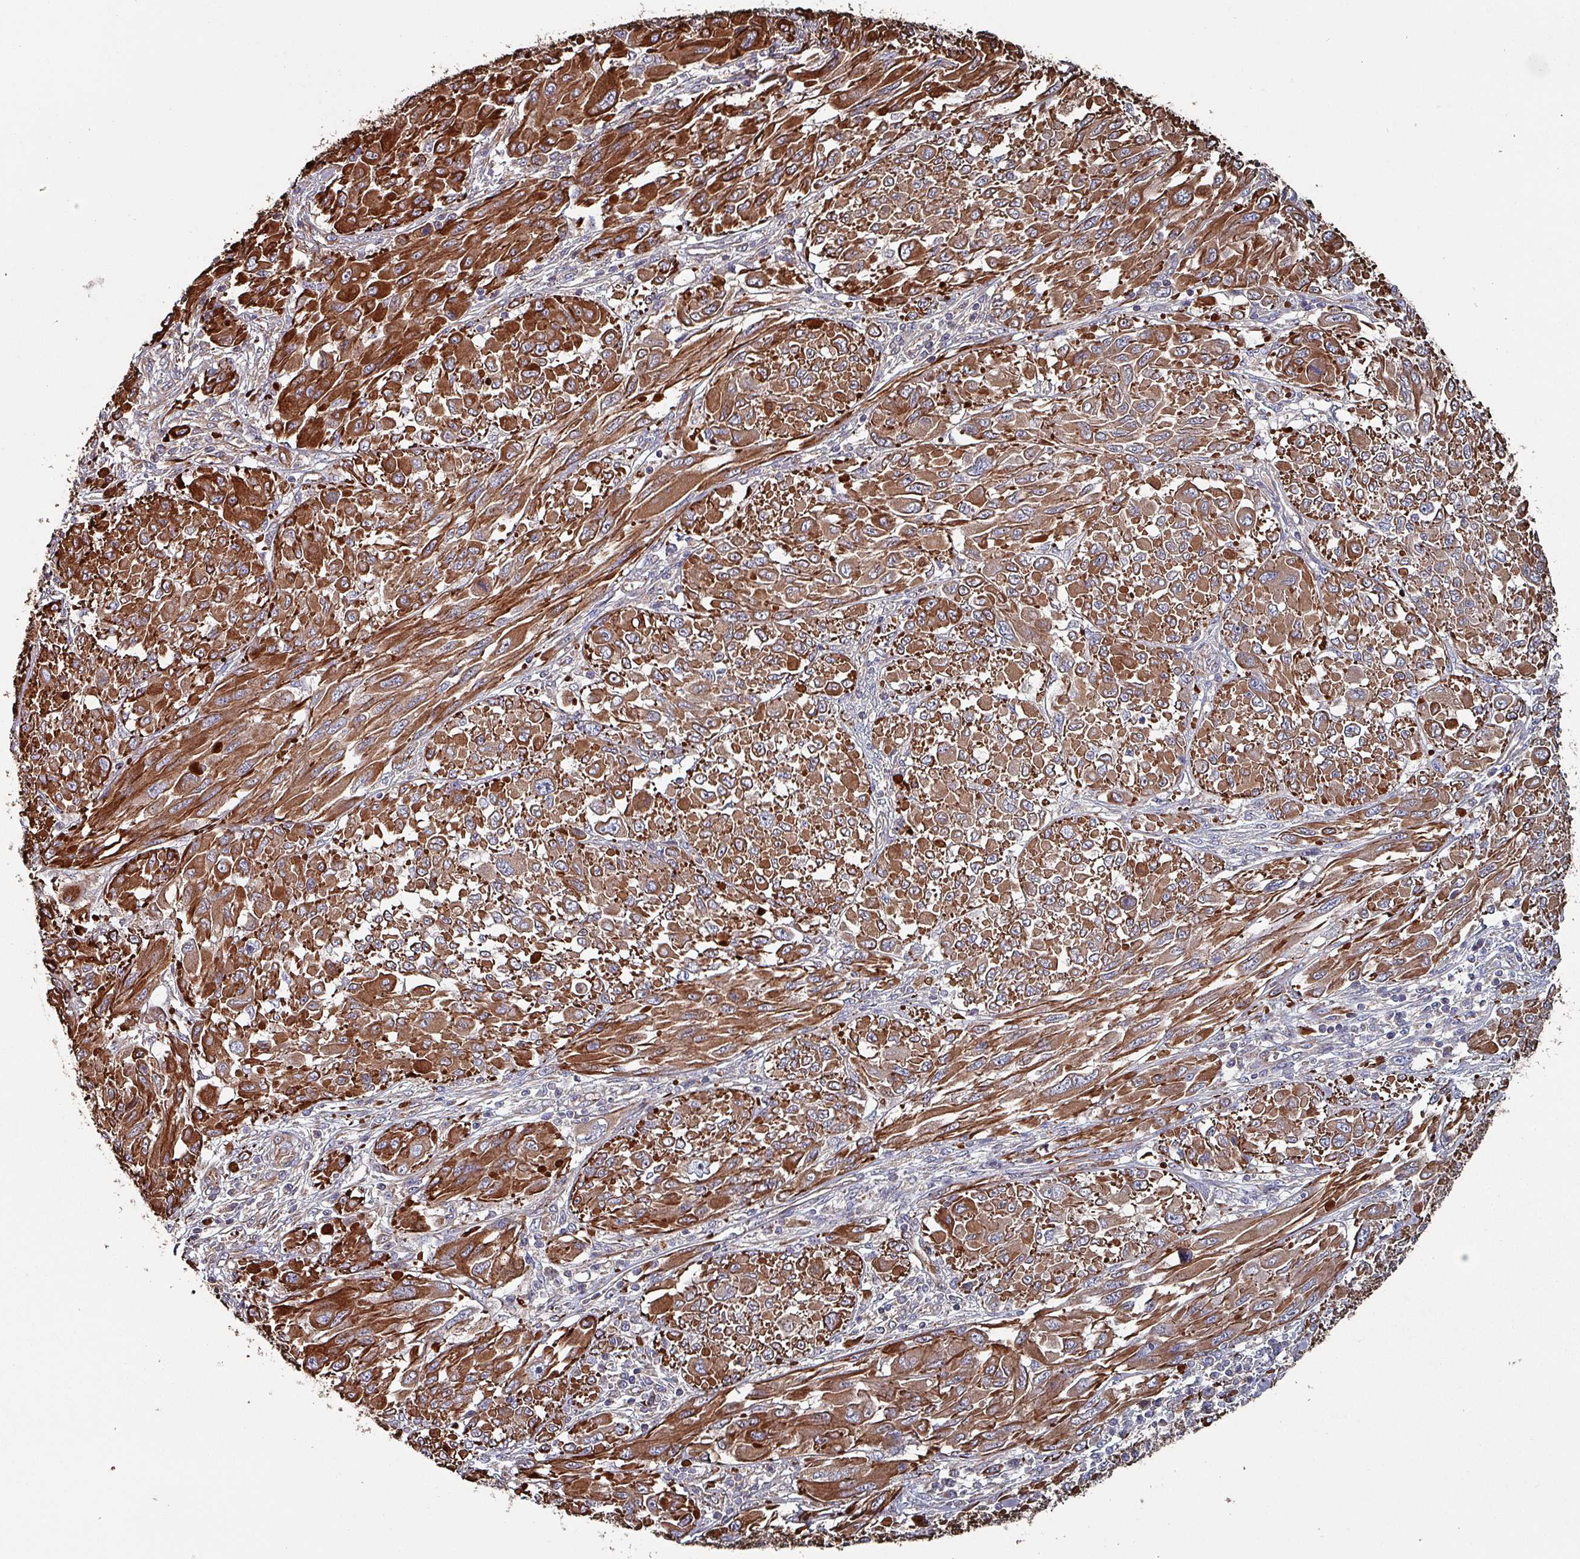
{"staining": {"intensity": "strong", "quantity": ">75%", "location": "cytoplasmic/membranous"}, "tissue": "melanoma", "cell_type": "Tumor cells", "image_type": "cancer", "snomed": [{"axis": "morphology", "description": "Malignant melanoma, NOS"}, {"axis": "topography", "description": "Skin"}], "caption": "DAB immunohistochemical staining of melanoma reveals strong cytoplasmic/membranous protein staining in about >75% of tumor cells.", "gene": "ANO10", "patient": {"sex": "female", "age": 91}}